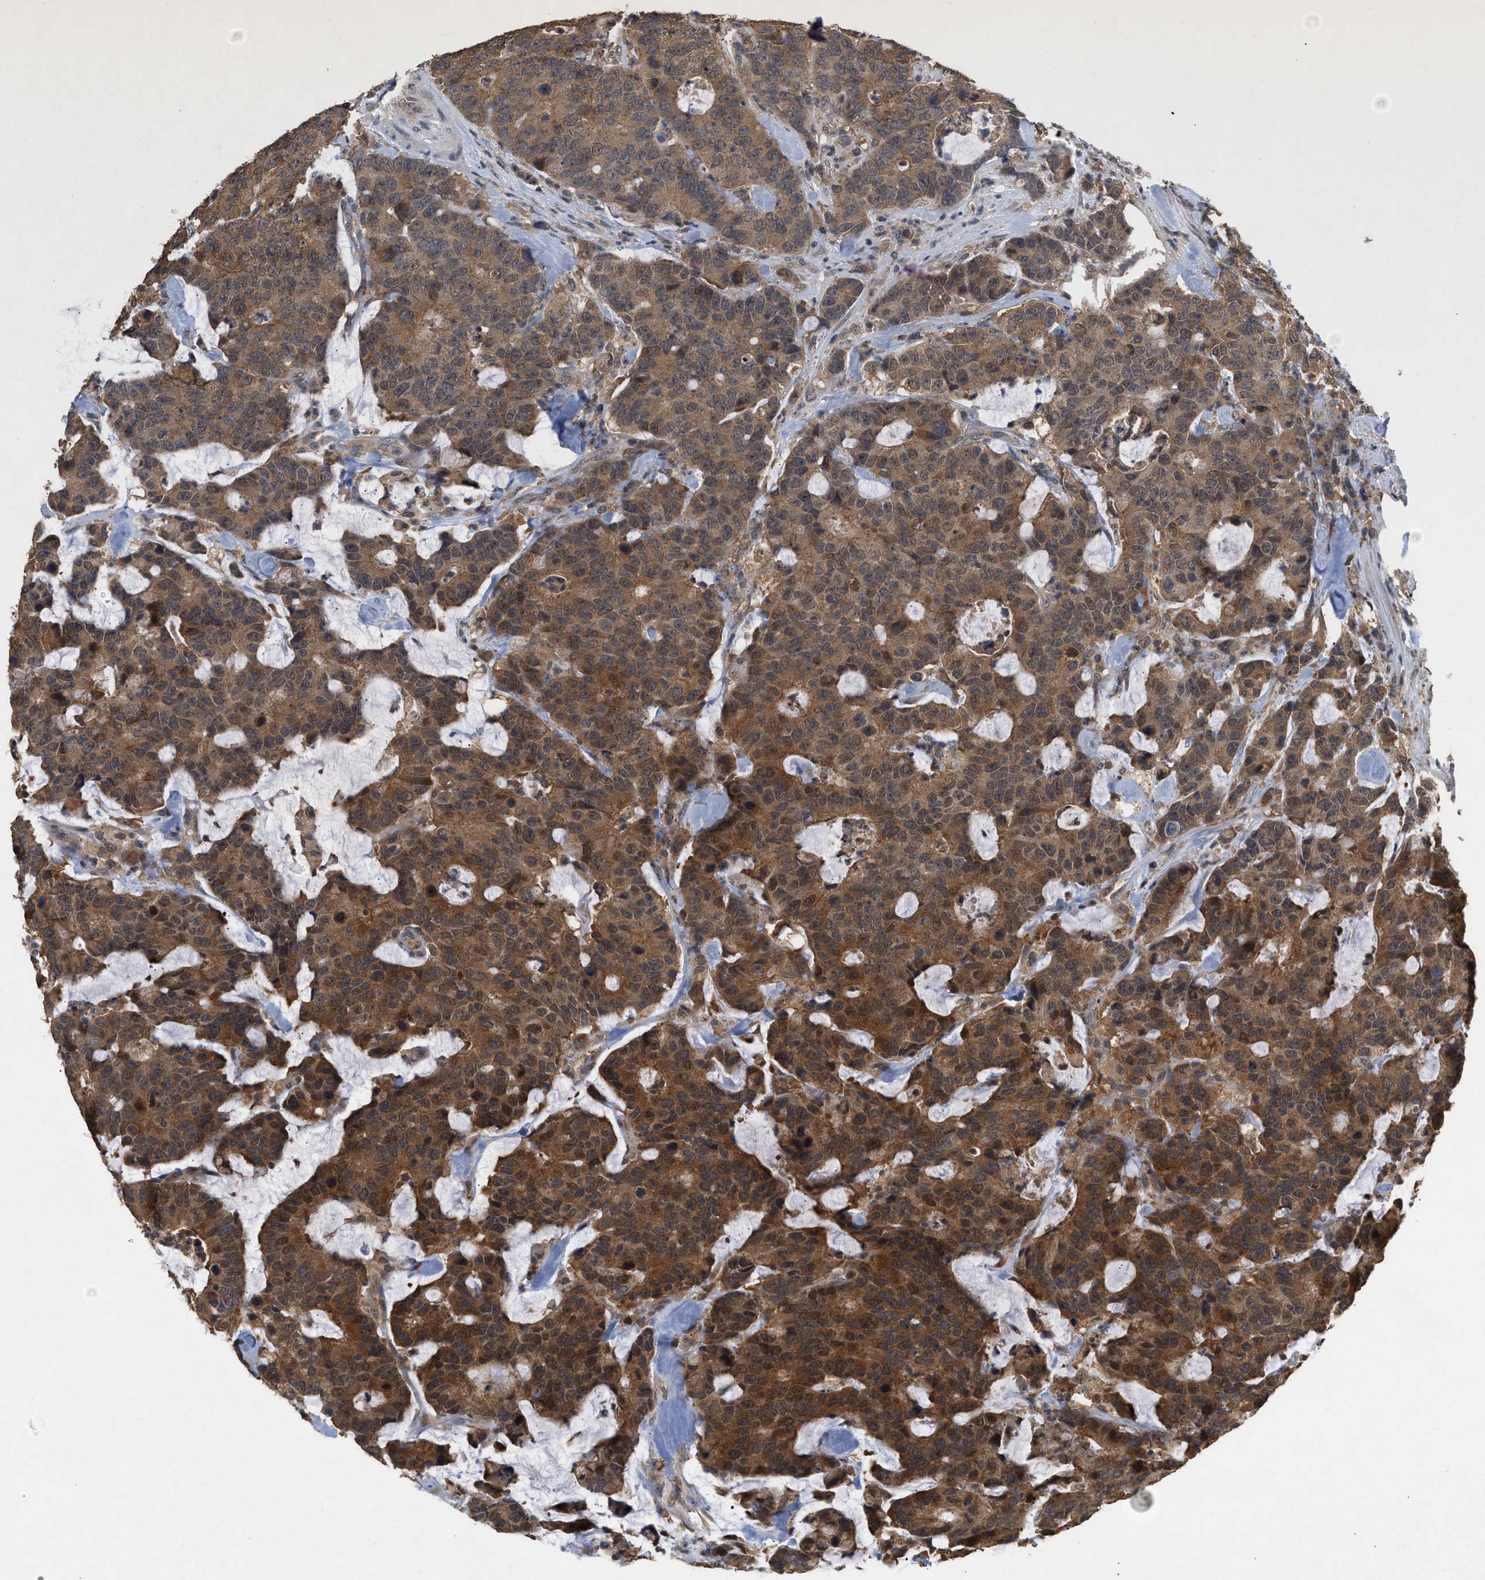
{"staining": {"intensity": "strong", "quantity": "25%-75%", "location": "cytoplasmic/membranous,nuclear"}, "tissue": "colorectal cancer", "cell_type": "Tumor cells", "image_type": "cancer", "snomed": [{"axis": "morphology", "description": "Adenocarcinoma, NOS"}, {"axis": "topography", "description": "Colon"}], "caption": "High-magnification brightfield microscopy of adenocarcinoma (colorectal) stained with DAB (brown) and counterstained with hematoxylin (blue). tumor cells exhibit strong cytoplasmic/membranous and nuclear positivity is present in approximately25%-75% of cells.", "gene": "FITM1", "patient": {"sex": "female", "age": 86}}